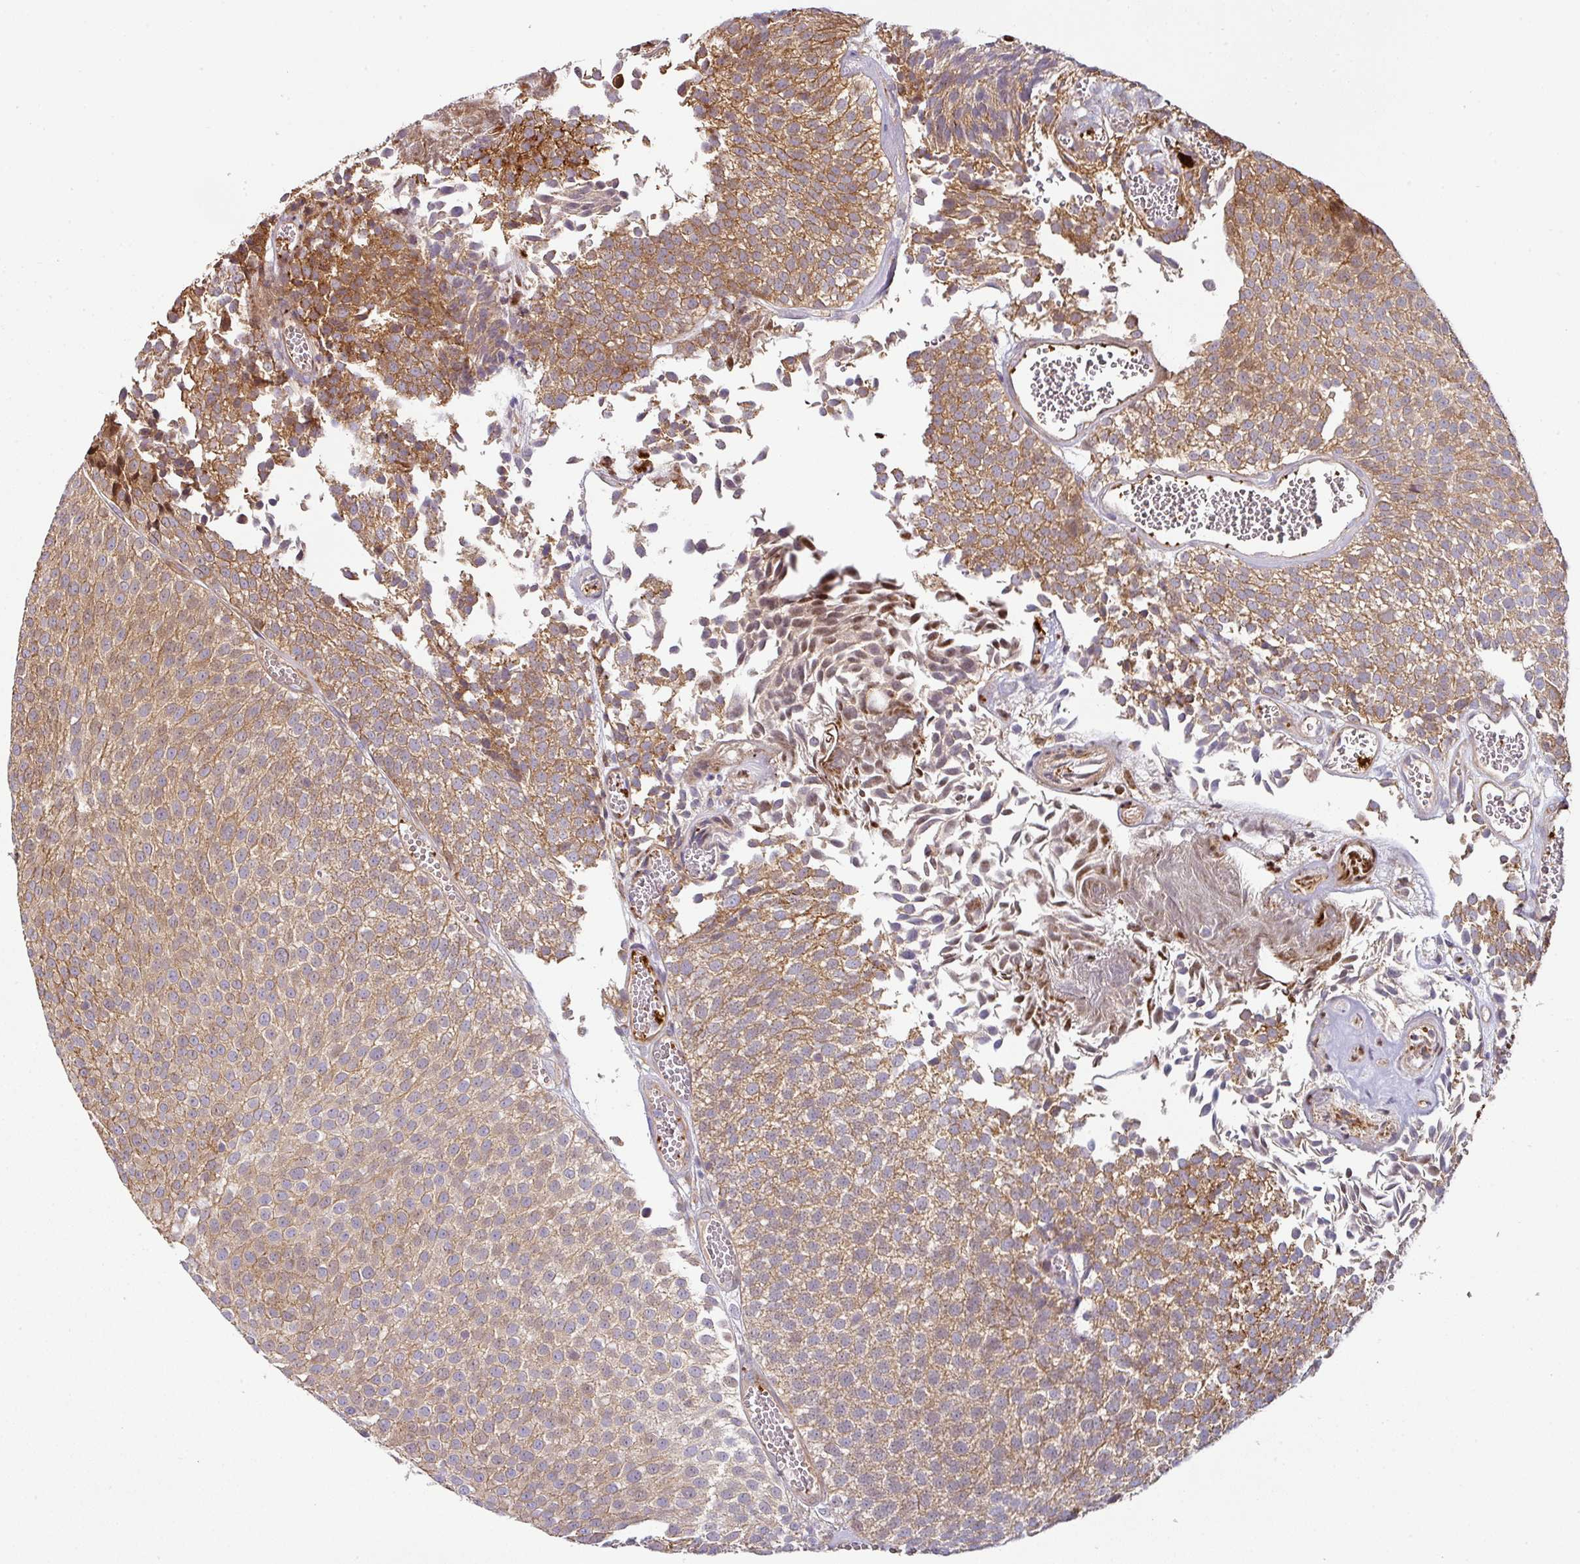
{"staining": {"intensity": "moderate", "quantity": ">75%", "location": "cytoplasmic/membranous,nuclear"}, "tissue": "urothelial cancer", "cell_type": "Tumor cells", "image_type": "cancer", "snomed": [{"axis": "morphology", "description": "Urothelial carcinoma, Low grade"}, {"axis": "topography", "description": "Urinary bladder"}], "caption": "The micrograph reveals a brown stain indicating the presence of a protein in the cytoplasmic/membranous and nuclear of tumor cells in urothelial carcinoma (low-grade).", "gene": "CASP2", "patient": {"sex": "female", "age": 79}}